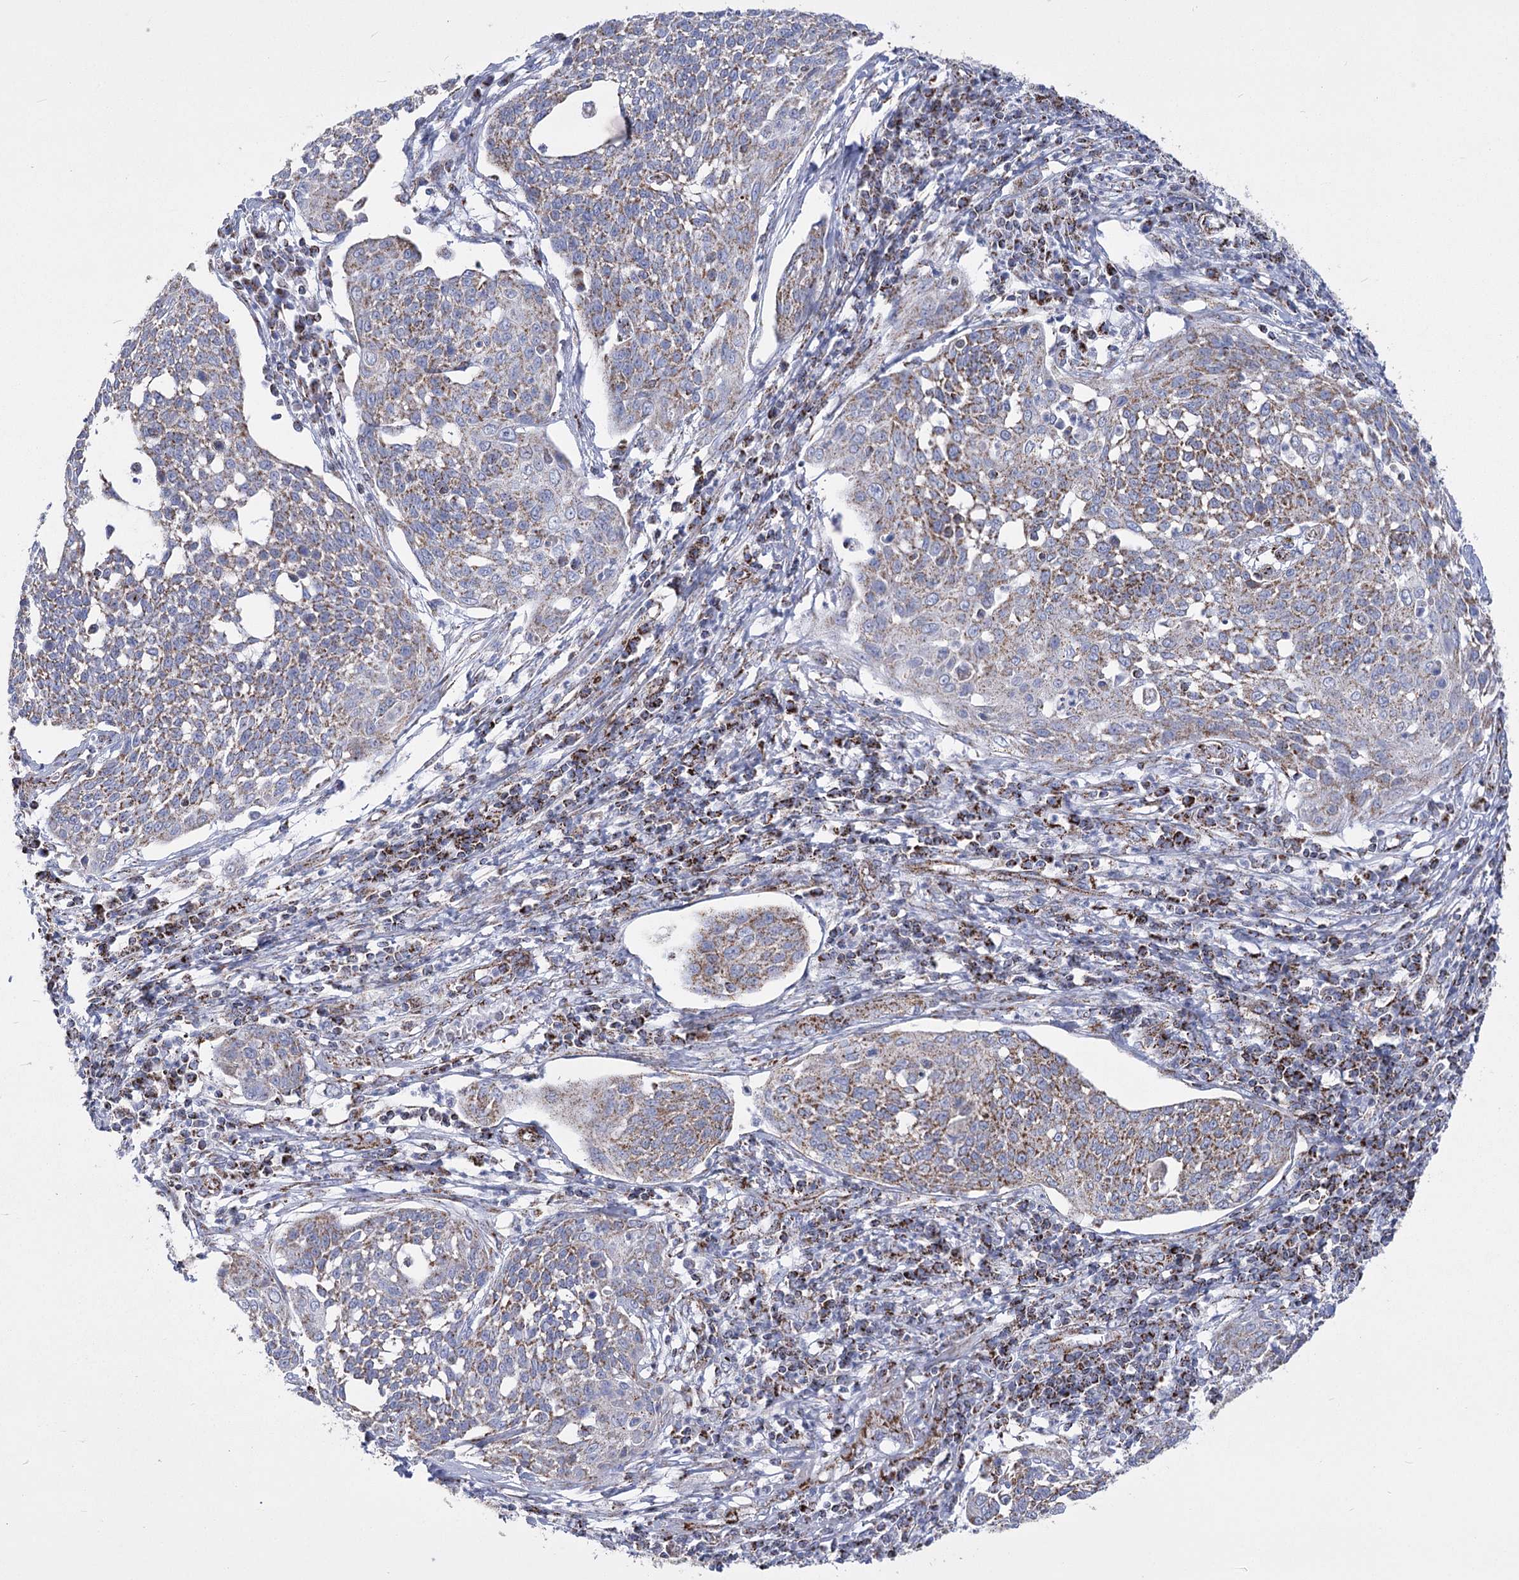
{"staining": {"intensity": "moderate", "quantity": ">75%", "location": "cytoplasmic/membranous"}, "tissue": "cervical cancer", "cell_type": "Tumor cells", "image_type": "cancer", "snomed": [{"axis": "morphology", "description": "Squamous cell carcinoma, NOS"}, {"axis": "topography", "description": "Cervix"}], "caption": "Human squamous cell carcinoma (cervical) stained with a protein marker reveals moderate staining in tumor cells.", "gene": "PDHB", "patient": {"sex": "female", "age": 34}}